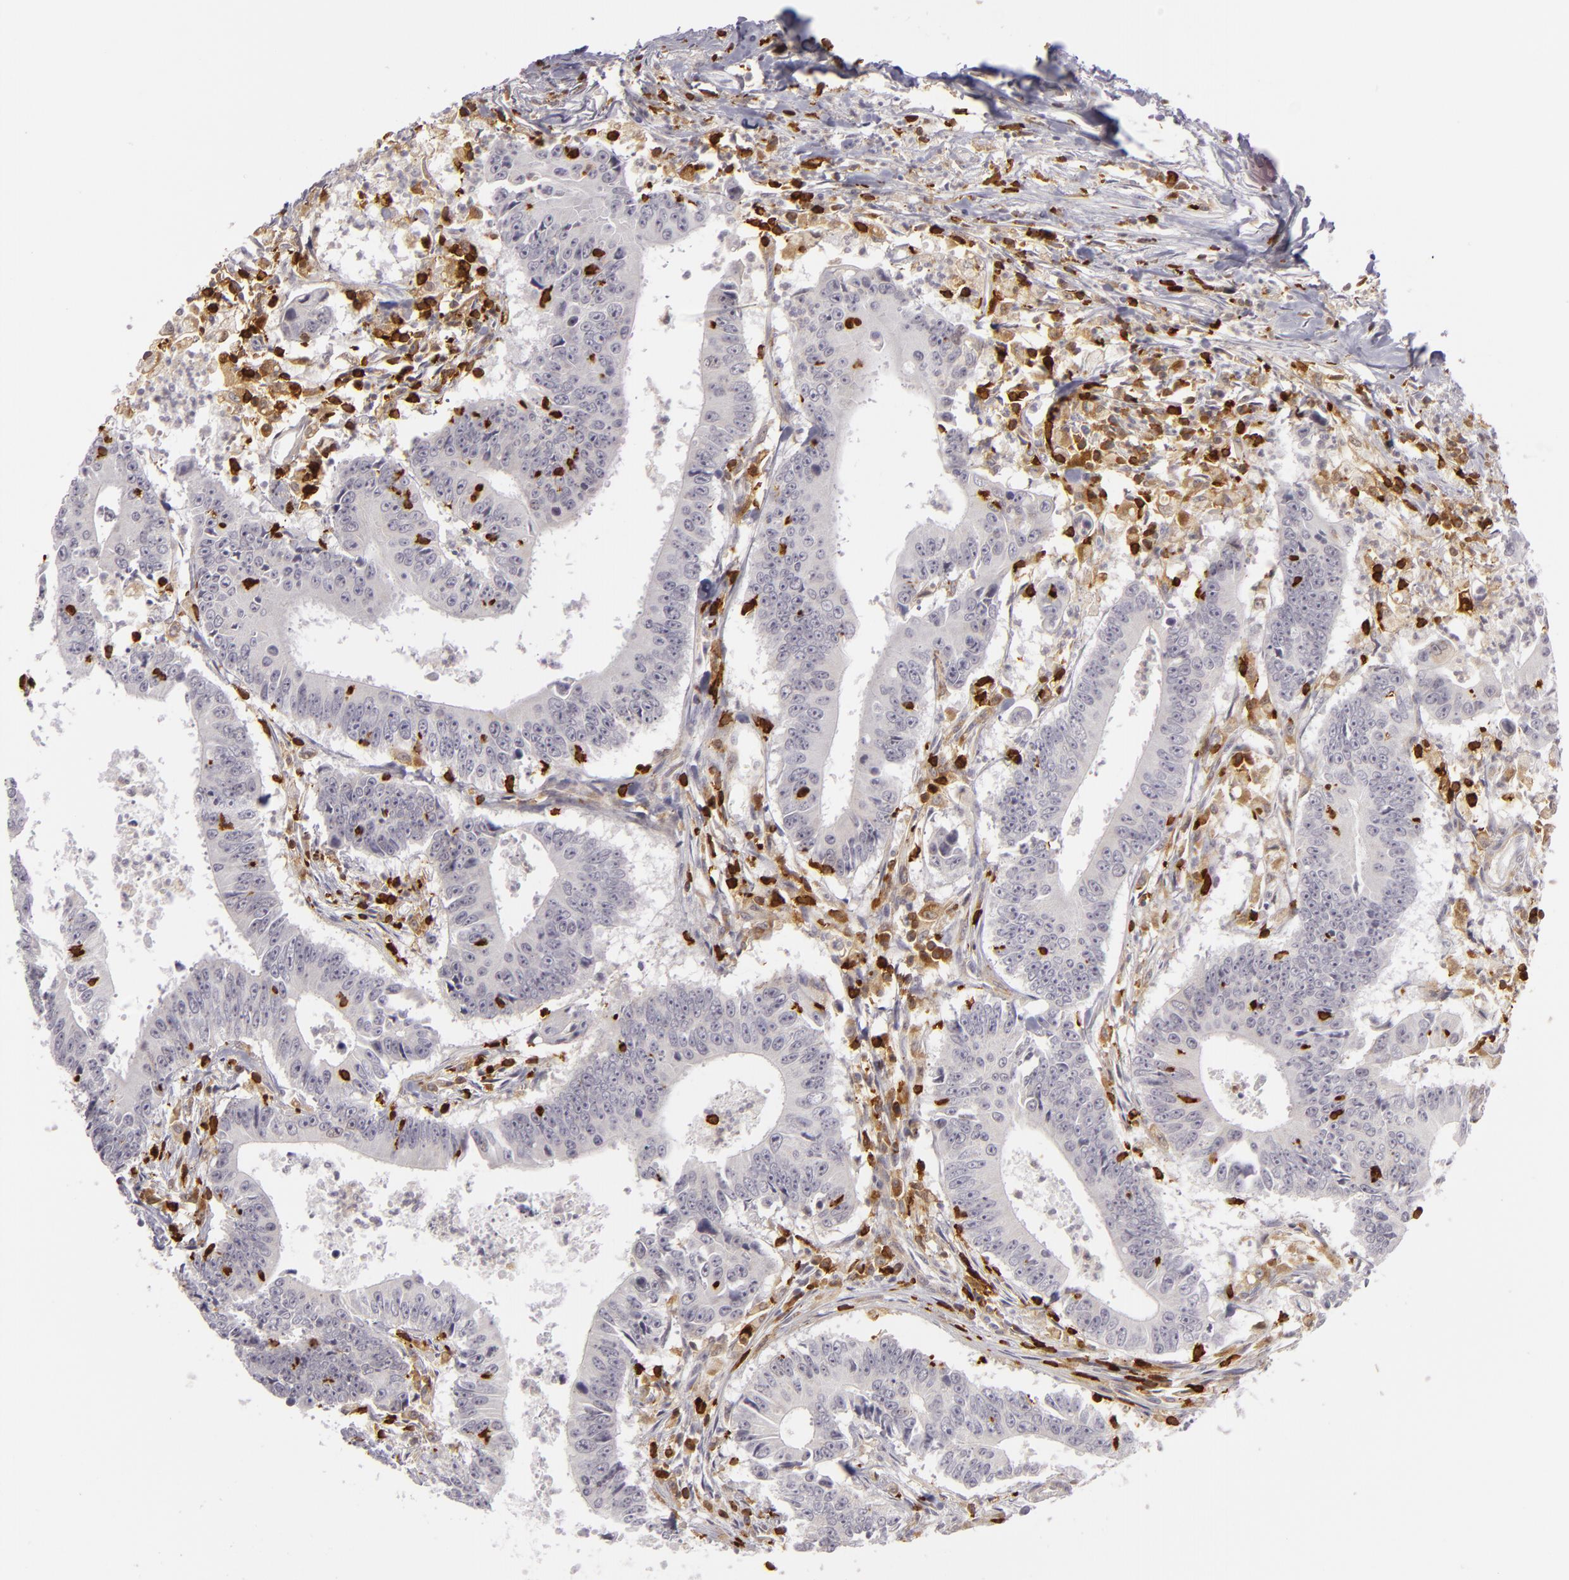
{"staining": {"intensity": "negative", "quantity": "none", "location": "none"}, "tissue": "colorectal cancer", "cell_type": "Tumor cells", "image_type": "cancer", "snomed": [{"axis": "morphology", "description": "Adenocarcinoma, NOS"}, {"axis": "topography", "description": "Colon"}], "caption": "Tumor cells are negative for protein expression in human colorectal adenocarcinoma. Brightfield microscopy of immunohistochemistry stained with DAB (3,3'-diaminobenzidine) (brown) and hematoxylin (blue), captured at high magnification.", "gene": "APOBEC3G", "patient": {"sex": "male", "age": 55}}